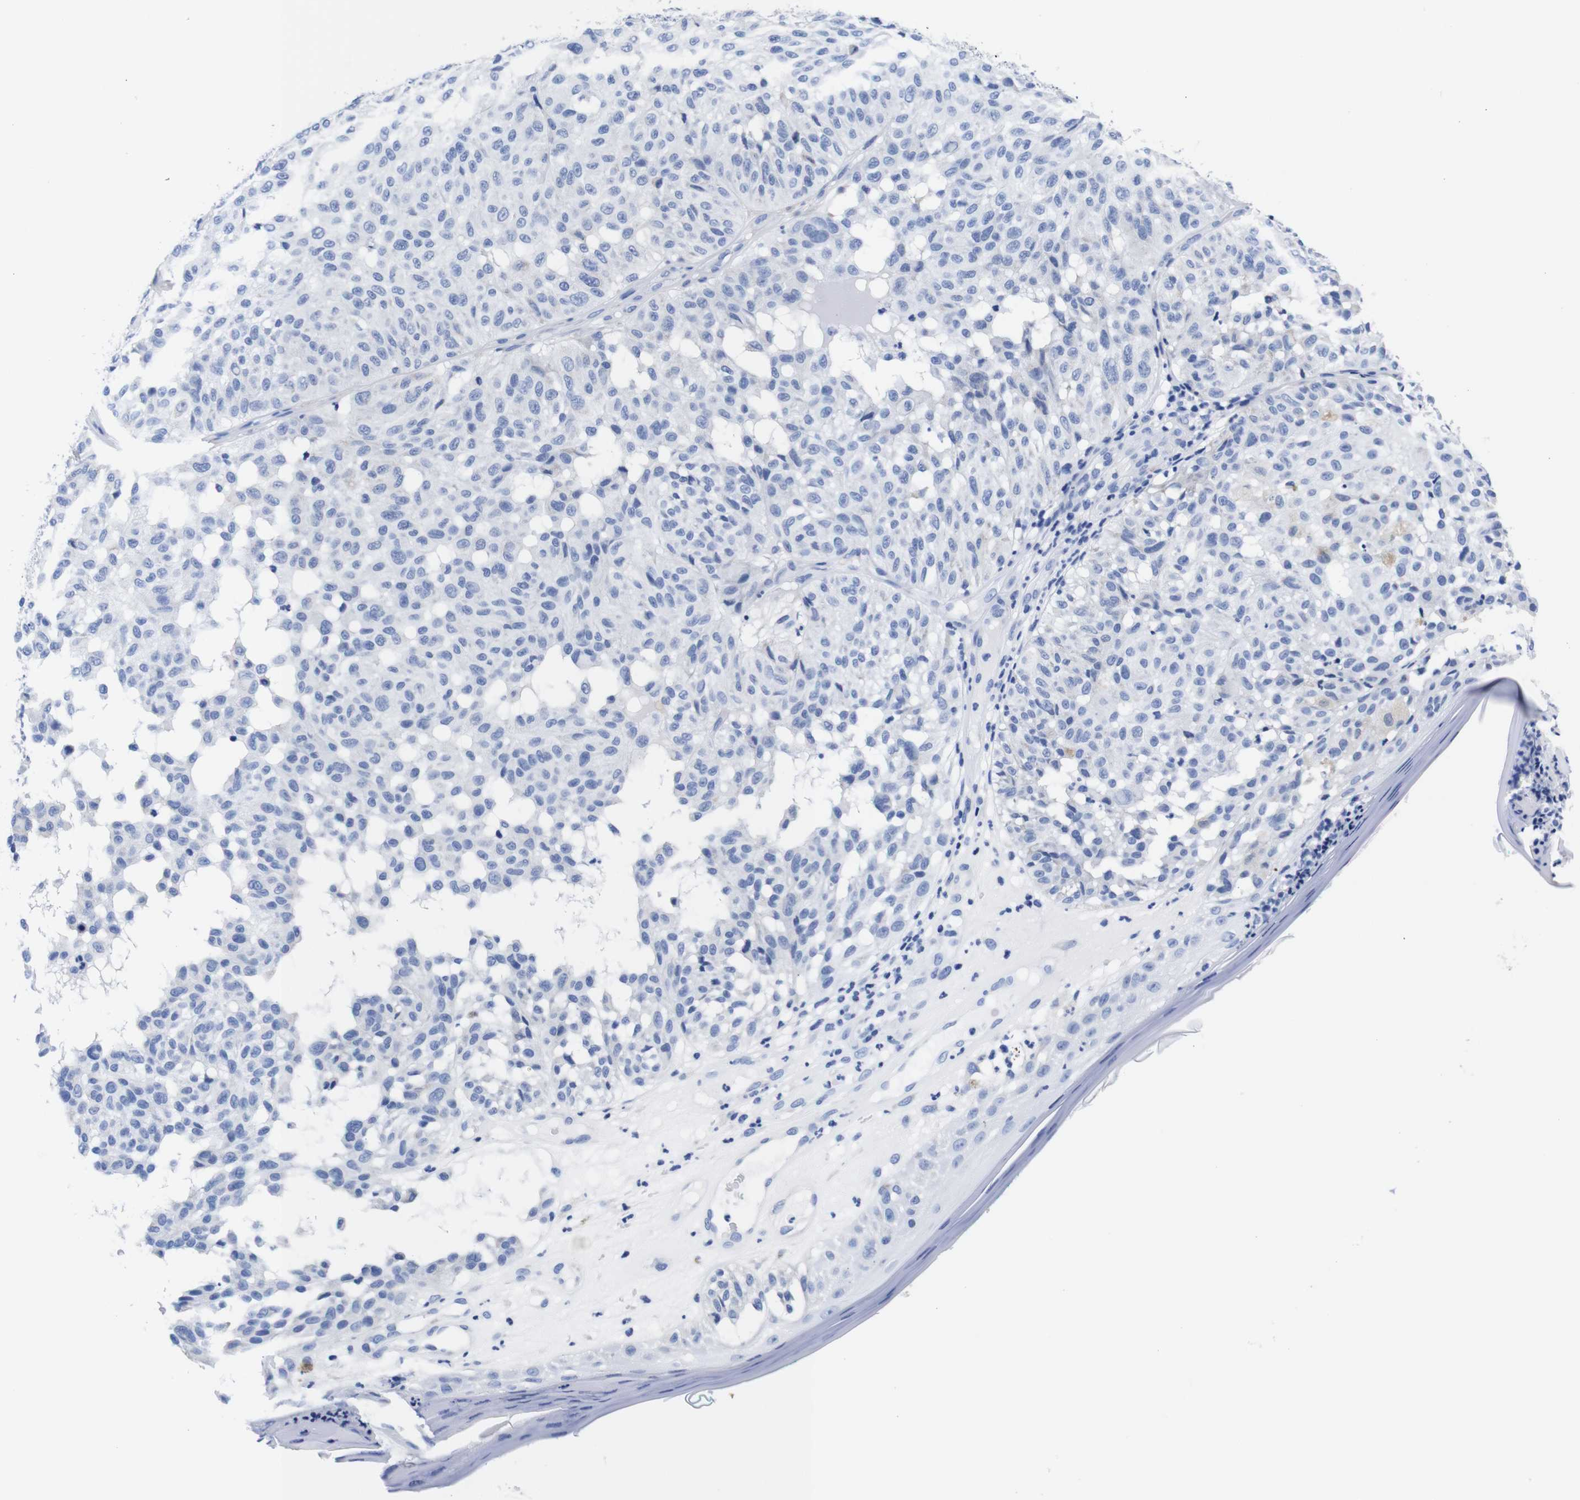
{"staining": {"intensity": "negative", "quantity": "none", "location": "none"}, "tissue": "melanoma", "cell_type": "Tumor cells", "image_type": "cancer", "snomed": [{"axis": "morphology", "description": "Malignant melanoma, NOS"}, {"axis": "topography", "description": "Skin"}], "caption": "Protein analysis of melanoma reveals no significant staining in tumor cells. The staining is performed using DAB (3,3'-diaminobenzidine) brown chromogen with nuclei counter-stained in using hematoxylin.", "gene": "CLEC4G", "patient": {"sex": "female", "age": 46}}